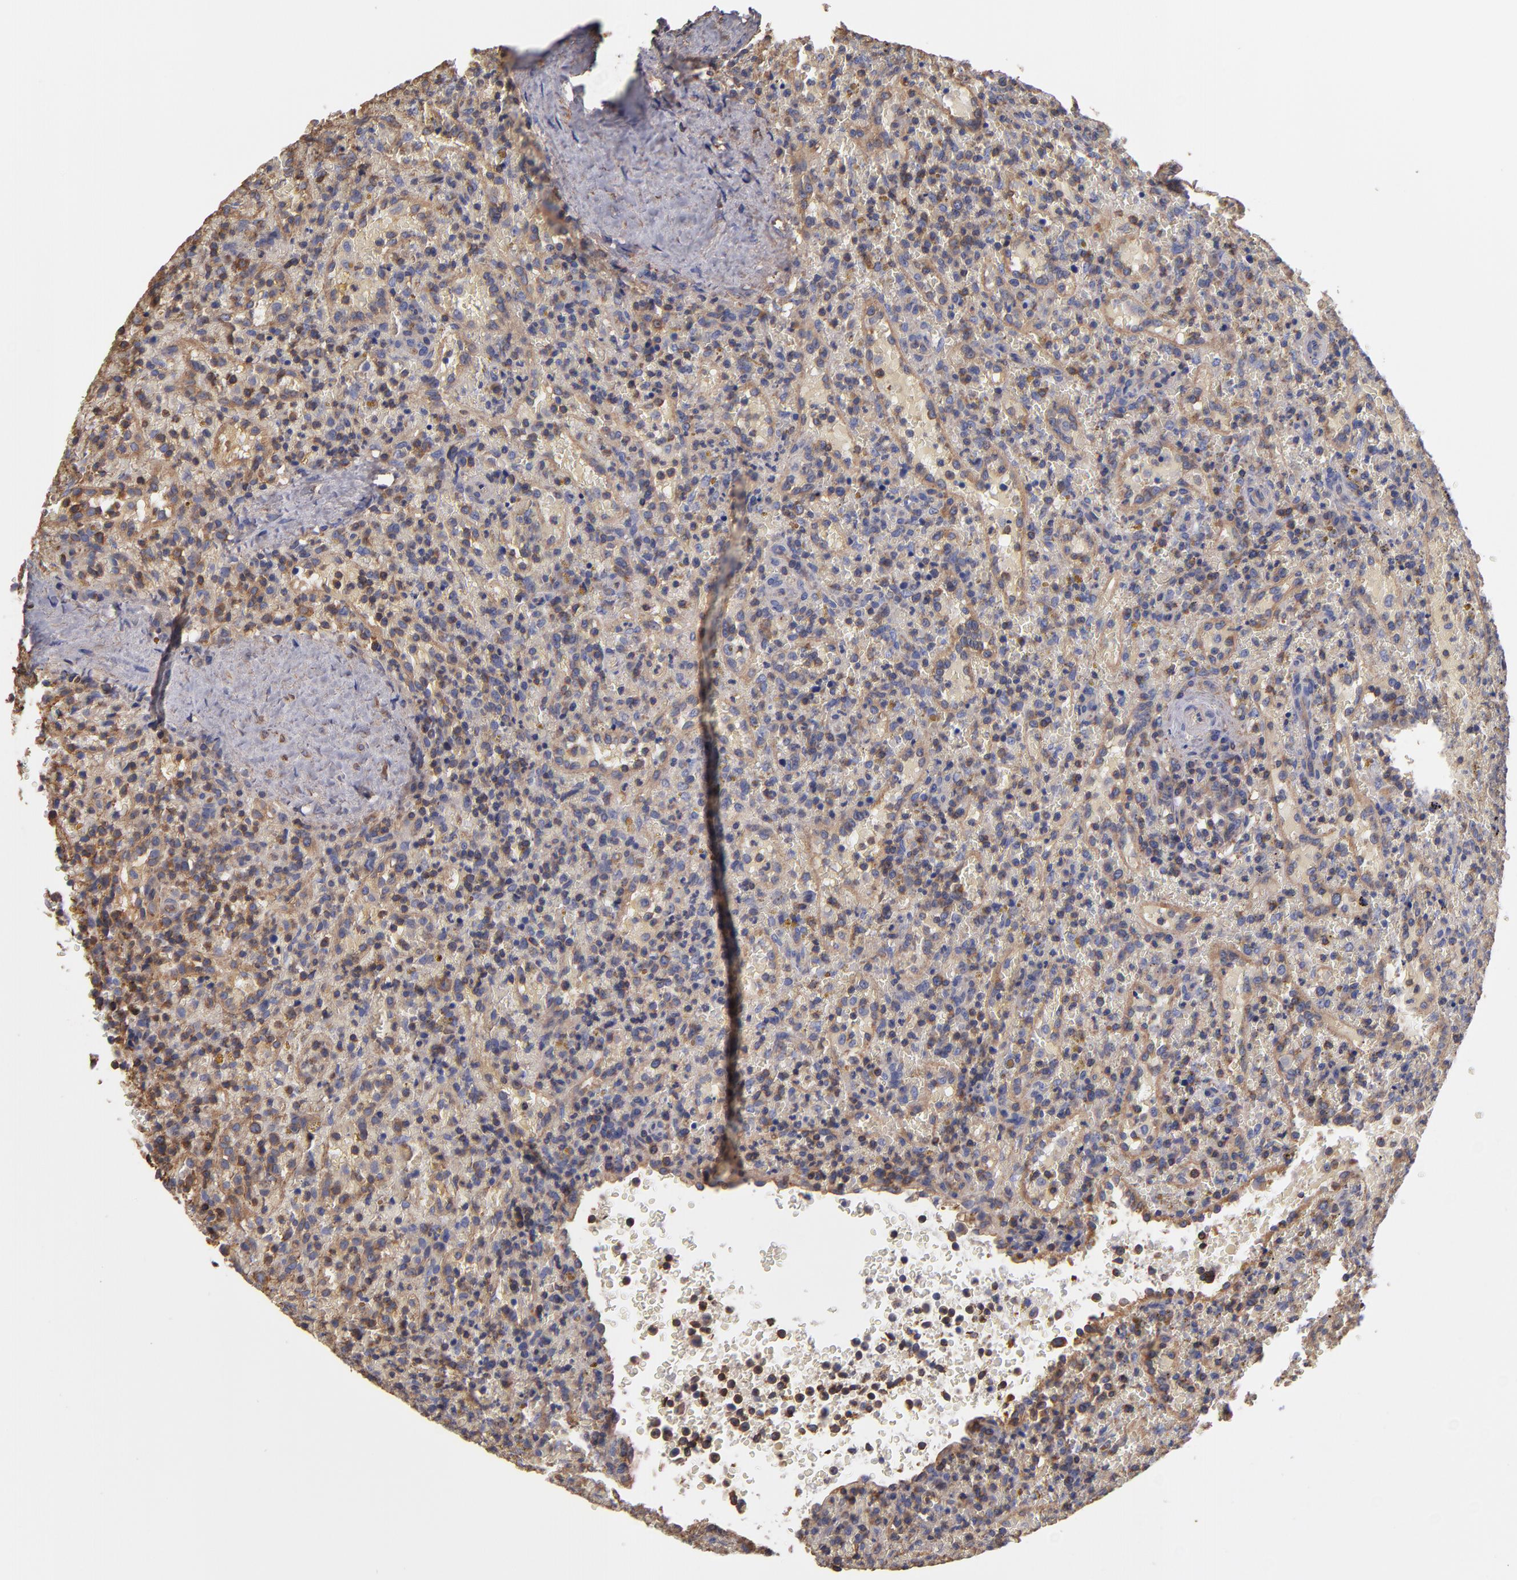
{"staining": {"intensity": "weak", "quantity": "25%-75%", "location": "cytoplasmic/membranous"}, "tissue": "lymphoma", "cell_type": "Tumor cells", "image_type": "cancer", "snomed": [{"axis": "morphology", "description": "Malignant lymphoma, non-Hodgkin's type, High grade"}, {"axis": "topography", "description": "Spleen"}, {"axis": "topography", "description": "Lymph node"}], "caption": "Approximately 25%-75% of tumor cells in high-grade malignant lymphoma, non-Hodgkin's type show weak cytoplasmic/membranous protein expression as visualized by brown immunohistochemical staining.", "gene": "ESYT2", "patient": {"sex": "female", "age": 70}}